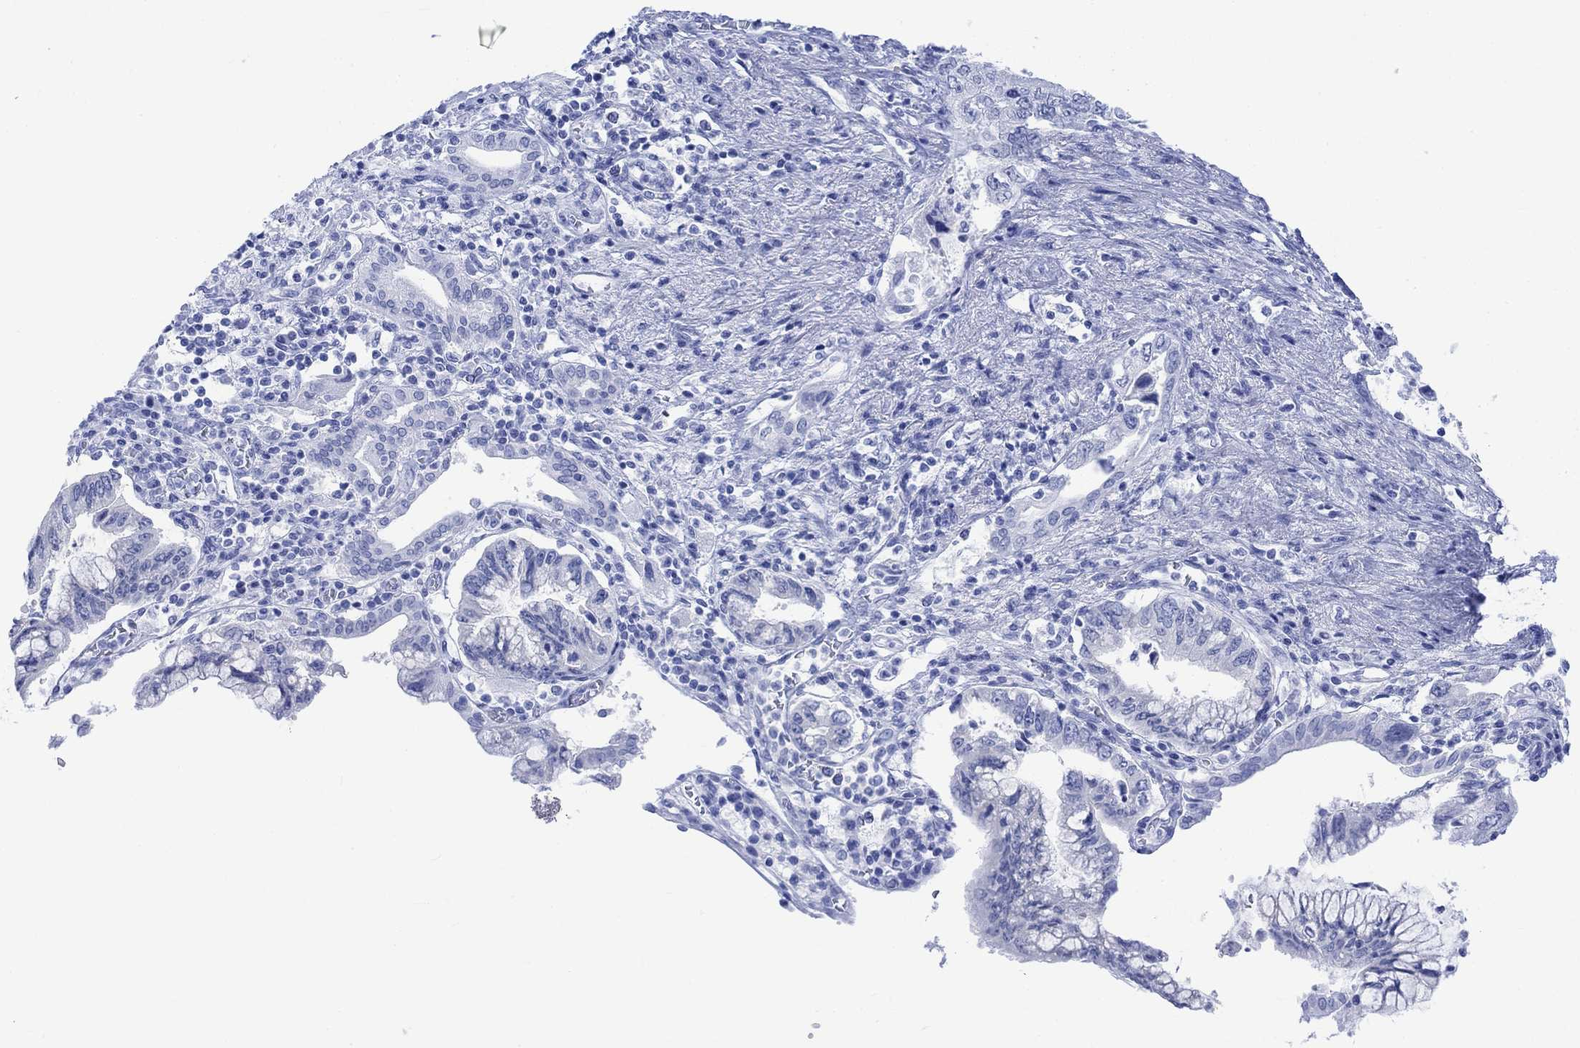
{"staining": {"intensity": "negative", "quantity": "none", "location": "none"}, "tissue": "pancreatic cancer", "cell_type": "Tumor cells", "image_type": "cancer", "snomed": [{"axis": "morphology", "description": "Adenocarcinoma, NOS"}, {"axis": "topography", "description": "Pancreas"}], "caption": "Tumor cells are negative for brown protein staining in pancreatic adenocarcinoma.", "gene": "CELF4", "patient": {"sex": "female", "age": 73}}